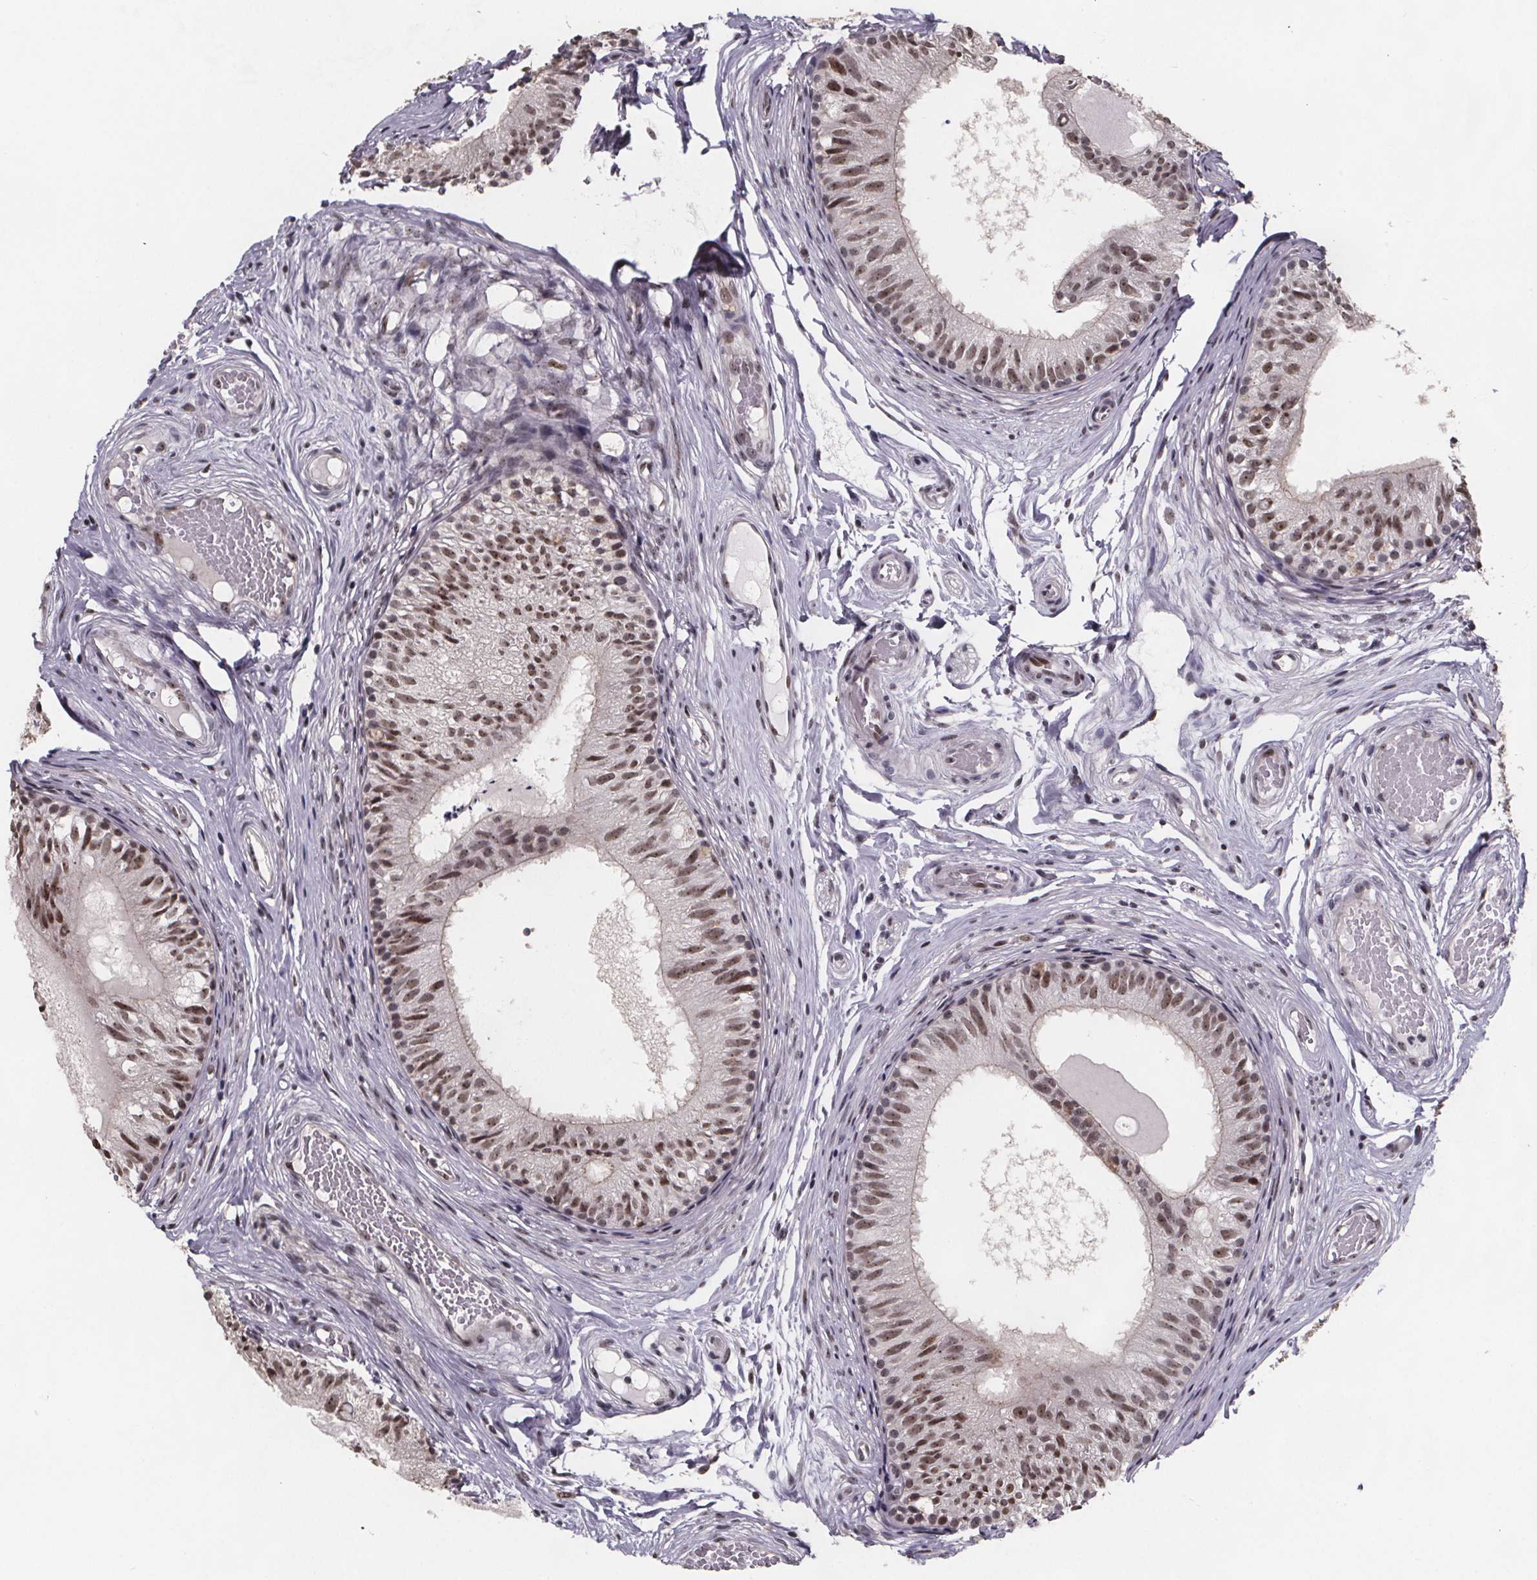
{"staining": {"intensity": "moderate", "quantity": ">75%", "location": "nuclear"}, "tissue": "epididymis", "cell_type": "Glandular cells", "image_type": "normal", "snomed": [{"axis": "morphology", "description": "Normal tissue, NOS"}, {"axis": "topography", "description": "Epididymis"}], "caption": "Immunohistochemical staining of unremarkable human epididymis exhibits medium levels of moderate nuclear expression in approximately >75% of glandular cells. Nuclei are stained in blue.", "gene": "U2SURP", "patient": {"sex": "male", "age": 29}}